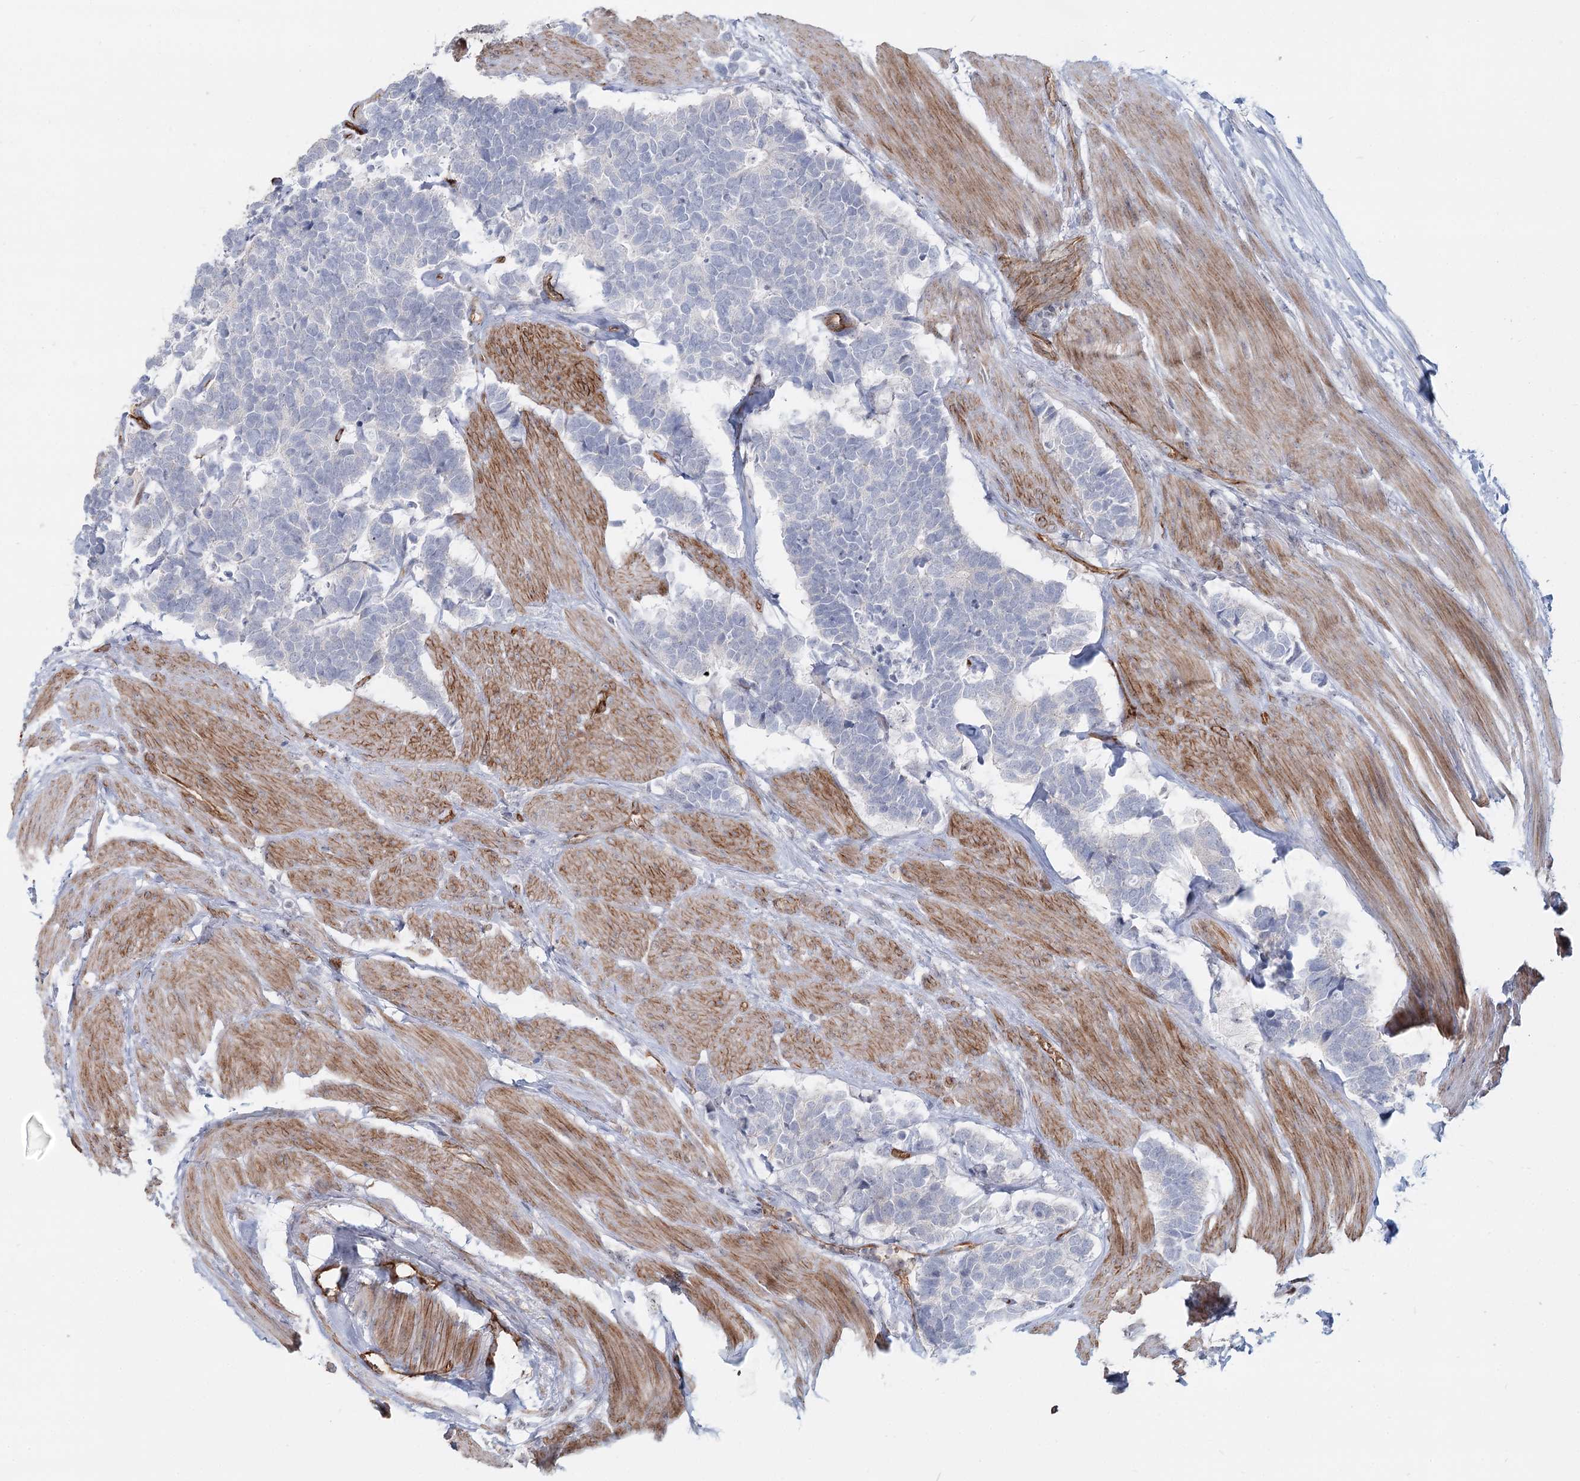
{"staining": {"intensity": "negative", "quantity": "none", "location": "none"}, "tissue": "carcinoid", "cell_type": "Tumor cells", "image_type": "cancer", "snomed": [{"axis": "morphology", "description": "Carcinoma, NOS"}, {"axis": "morphology", "description": "Carcinoid, malignant, NOS"}, {"axis": "topography", "description": "Urinary bladder"}], "caption": "This is an immunohistochemistry image of carcinoid. There is no positivity in tumor cells.", "gene": "ZFYVE28", "patient": {"sex": "male", "age": 57}}